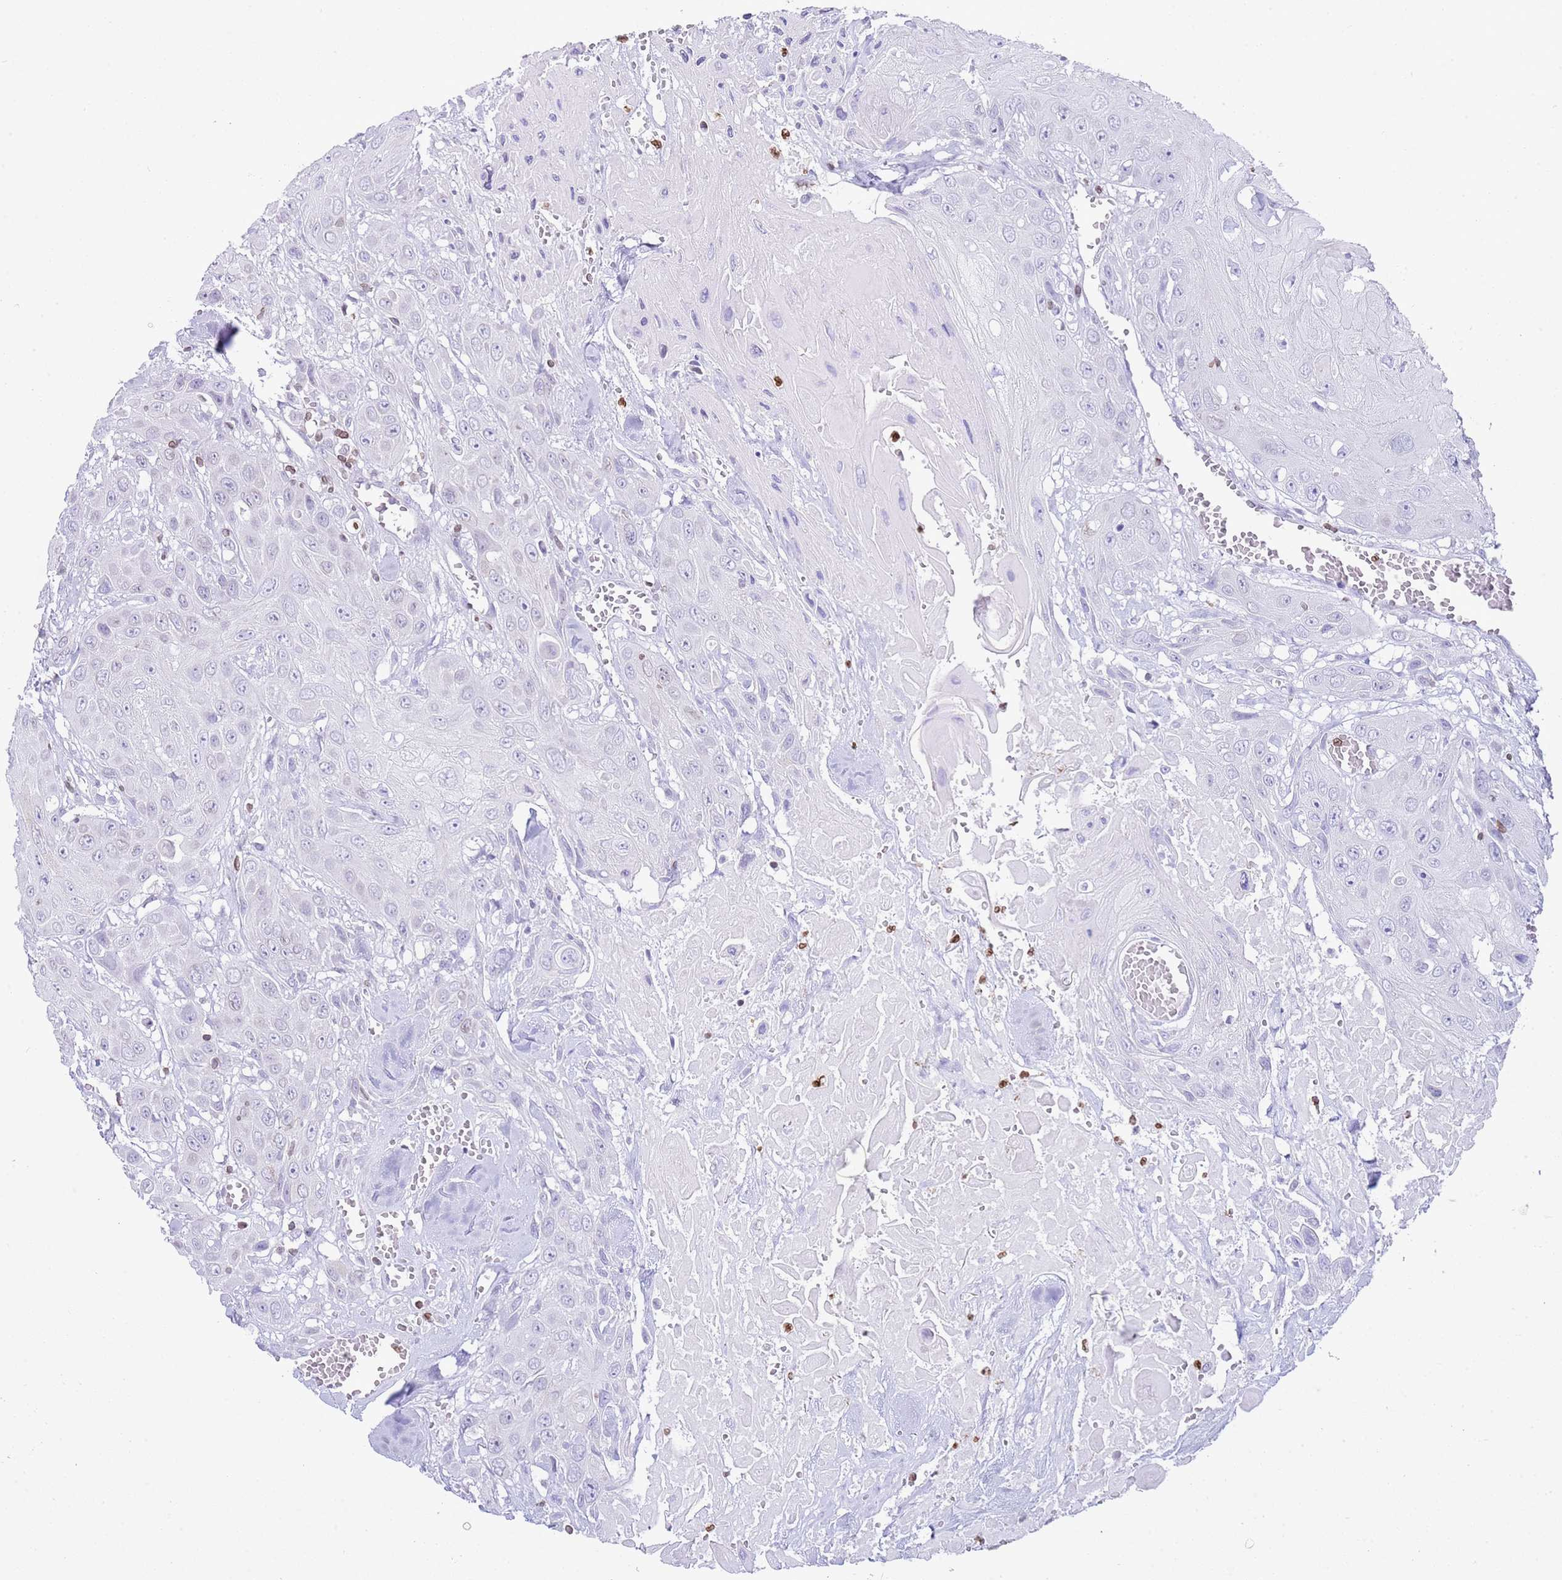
{"staining": {"intensity": "negative", "quantity": "none", "location": "none"}, "tissue": "head and neck cancer", "cell_type": "Tumor cells", "image_type": "cancer", "snomed": [{"axis": "morphology", "description": "Squamous cell carcinoma, NOS"}, {"axis": "topography", "description": "Head-Neck"}], "caption": "IHC histopathology image of neoplastic tissue: head and neck cancer stained with DAB (3,3'-diaminobenzidine) displays no significant protein expression in tumor cells.", "gene": "LBR", "patient": {"sex": "male", "age": 81}}